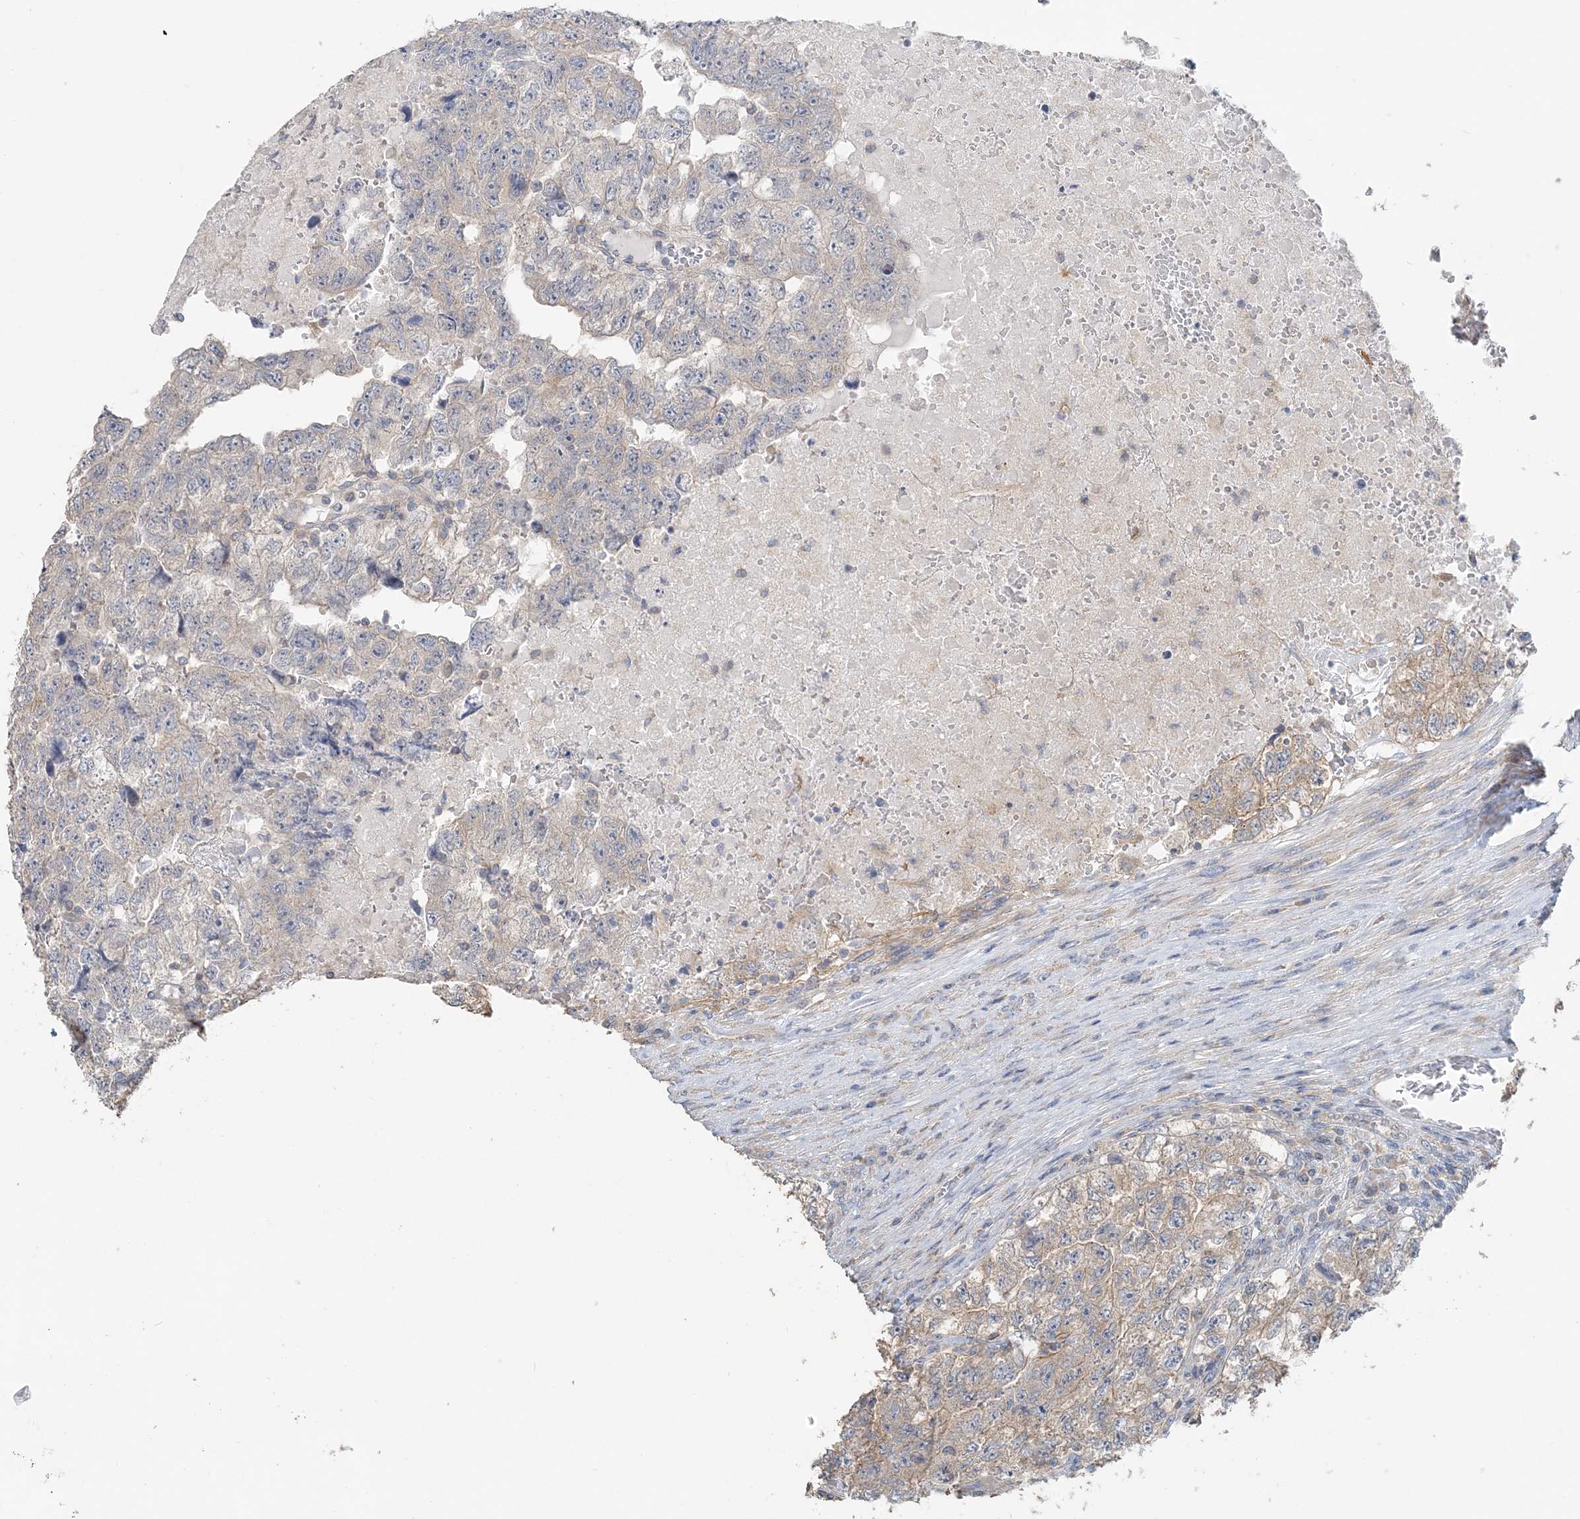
{"staining": {"intensity": "weak", "quantity": "25%-75%", "location": "cytoplasmic/membranous"}, "tissue": "testis cancer", "cell_type": "Tumor cells", "image_type": "cancer", "snomed": [{"axis": "morphology", "description": "Carcinoma, Embryonal, NOS"}, {"axis": "topography", "description": "Testis"}], "caption": "Tumor cells display low levels of weak cytoplasmic/membranous expression in about 25%-75% of cells in testis embryonal carcinoma.", "gene": "TBC1D5", "patient": {"sex": "male", "age": 36}}